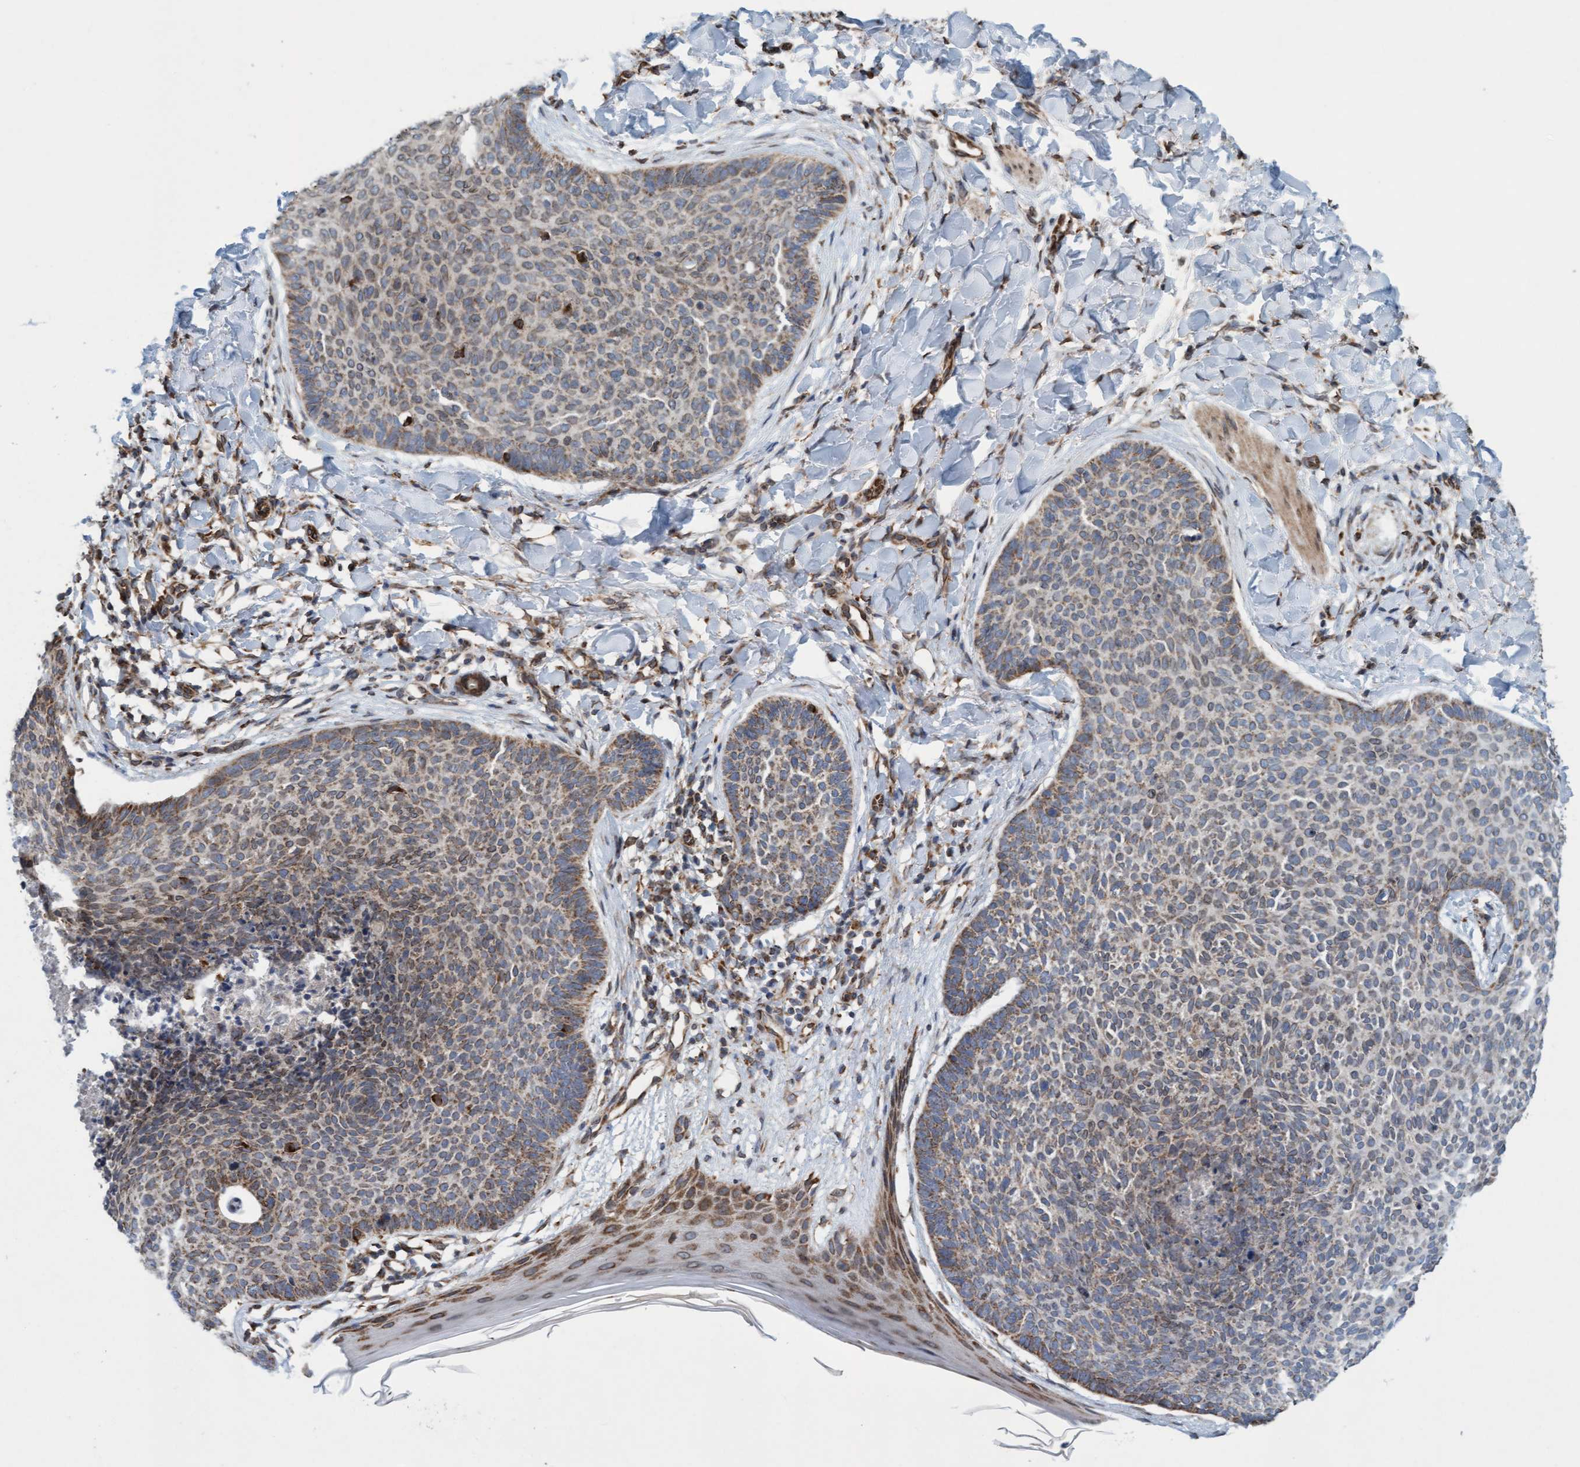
{"staining": {"intensity": "weak", "quantity": ">75%", "location": "cytoplasmic/membranous"}, "tissue": "skin cancer", "cell_type": "Tumor cells", "image_type": "cancer", "snomed": [{"axis": "morphology", "description": "Normal tissue, NOS"}, {"axis": "morphology", "description": "Basal cell carcinoma"}, {"axis": "topography", "description": "Skin"}], "caption": "Basal cell carcinoma (skin) was stained to show a protein in brown. There is low levels of weak cytoplasmic/membranous staining in approximately >75% of tumor cells. (DAB (3,3'-diaminobenzidine) = brown stain, brightfield microscopy at high magnification).", "gene": "MRPS23", "patient": {"sex": "male", "age": 50}}